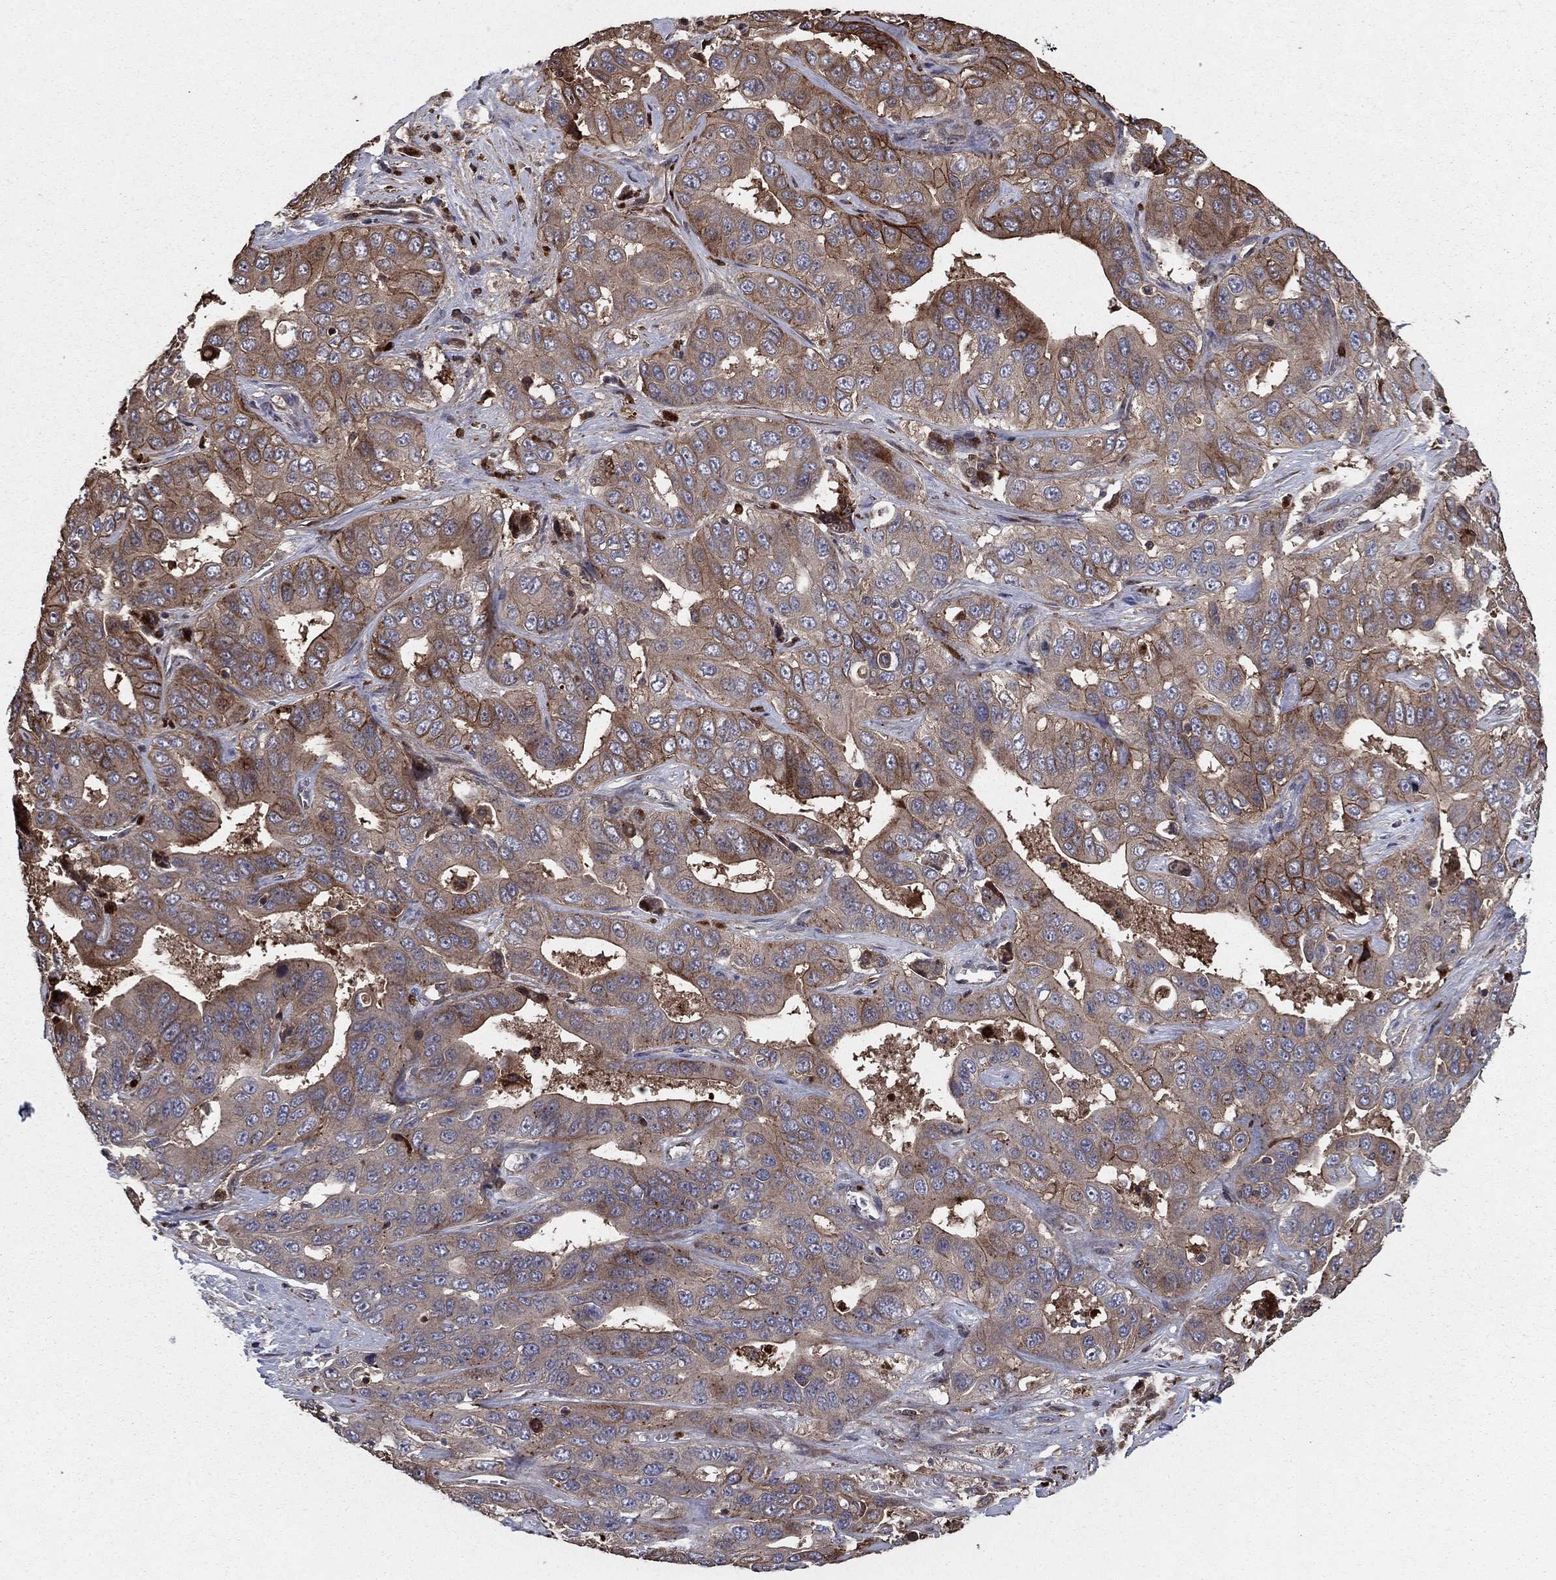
{"staining": {"intensity": "moderate", "quantity": "<25%", "location": "cytoplasmic/membranous"}, "tissue": "liver cancer", "cell_type": "Tumor cells", "image_type": "cancer", "snomed": [{"axis": "morphology", "description": "Cholangiocarcinoma"}, {"axis": "topography", "description": "Liver"}], "caption": "High-magnification brightfield microscopy of liver cancer (cholangiocarcinoma) stained with DAB (3,3'-diaminobenzidine) (brown) and counterstained with hematoxylin (blue). tumor cells exhibit moderate cytoplasmic/membranous positivity is identified in approximately<25% of cells.", "gene": "GYG1", "patient": {"sex": "female", "age": 52}}